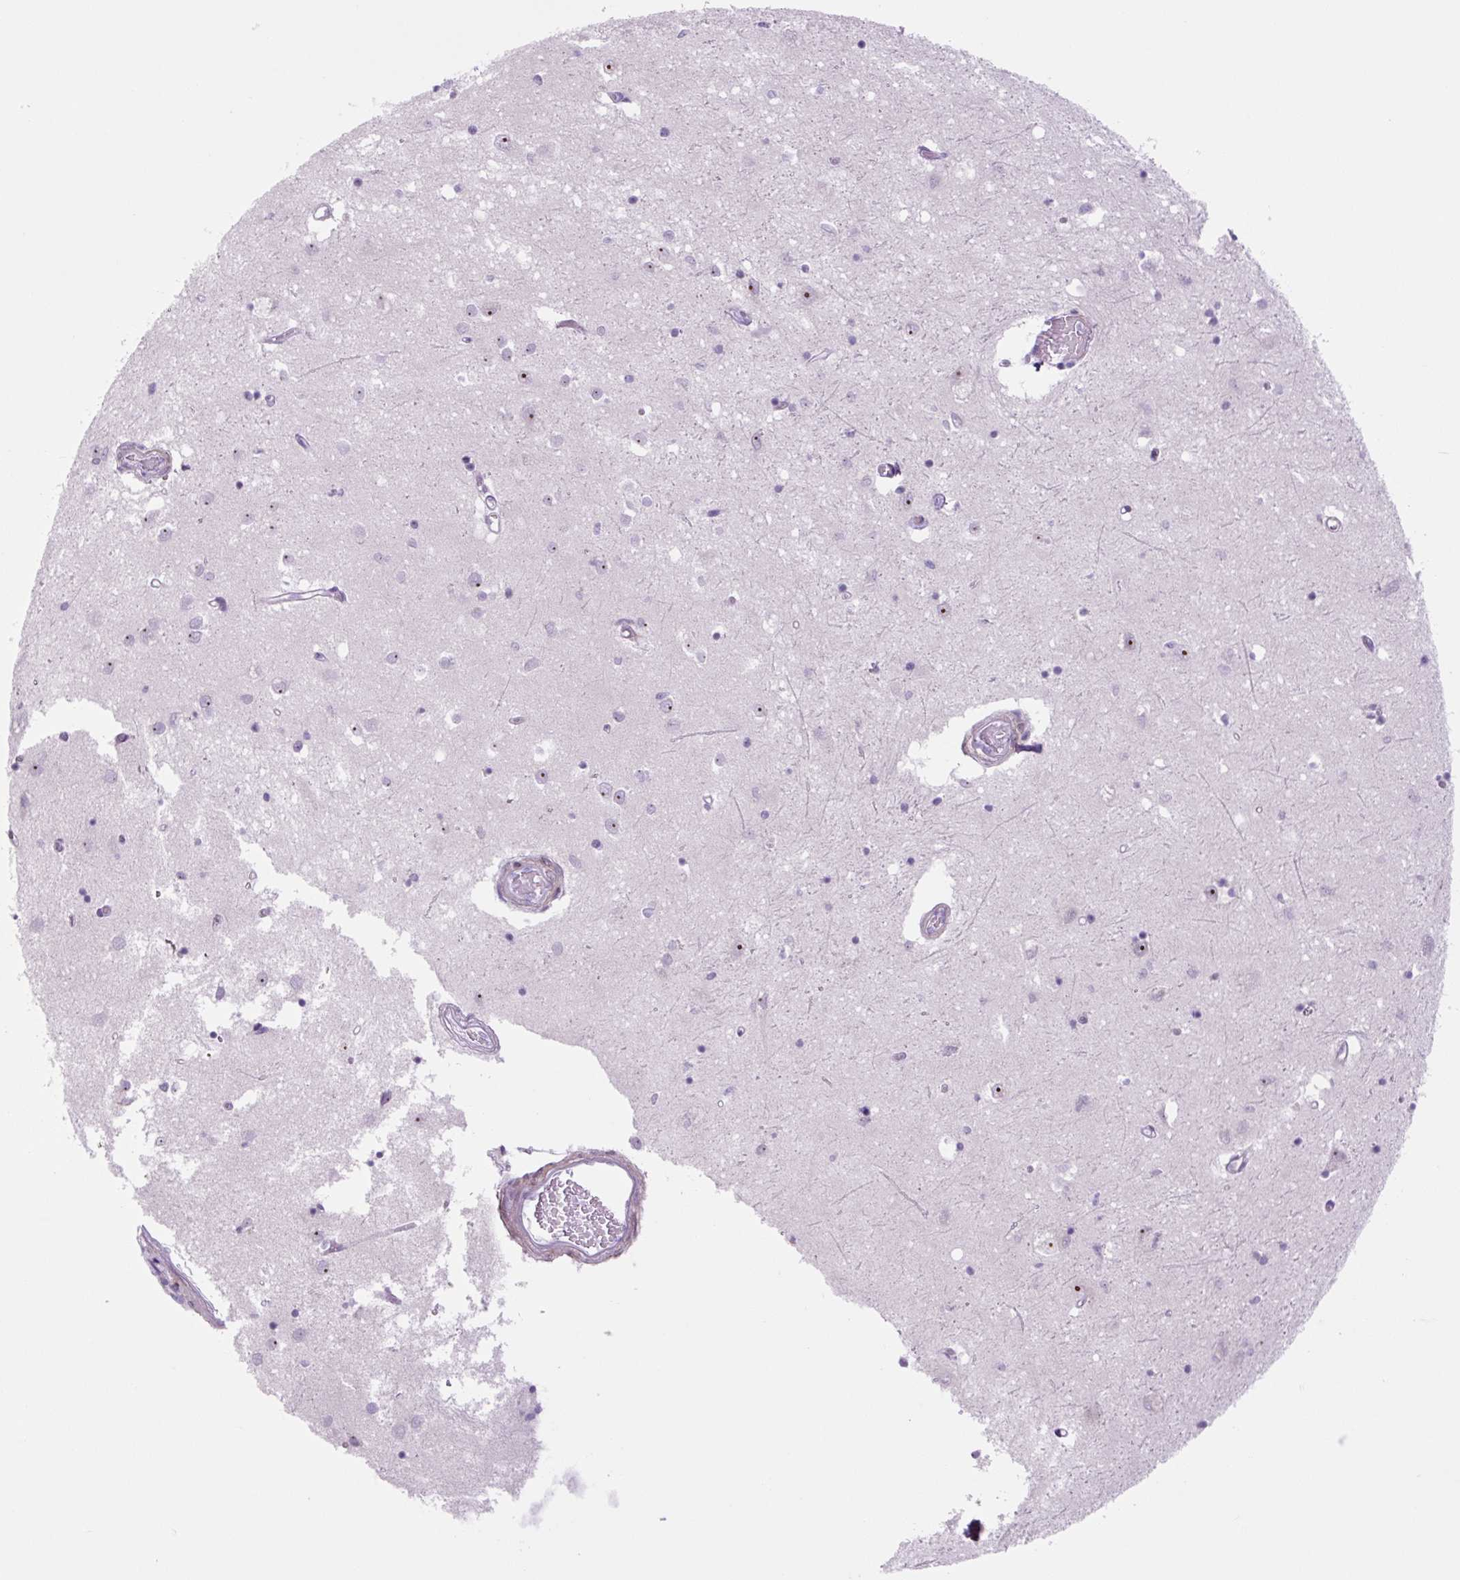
{"staining": {"intensity": "negative", "quantity": "none", "location": "none"}, "tissue": "caudate", "cell_type": "Glial cells", "image_type": "normal", "snomed": [{"axis": "morphology", "description": "Normal tissue, NOS"}, {"axis": "topography", "description": "Lateral ventricle wall"}], "caption": "This is an immunohistochemistry image of normal caudate. There is no staining in glial cells.", "gene": "RRS1", "patient": {"sex": "male", "age": 70}}